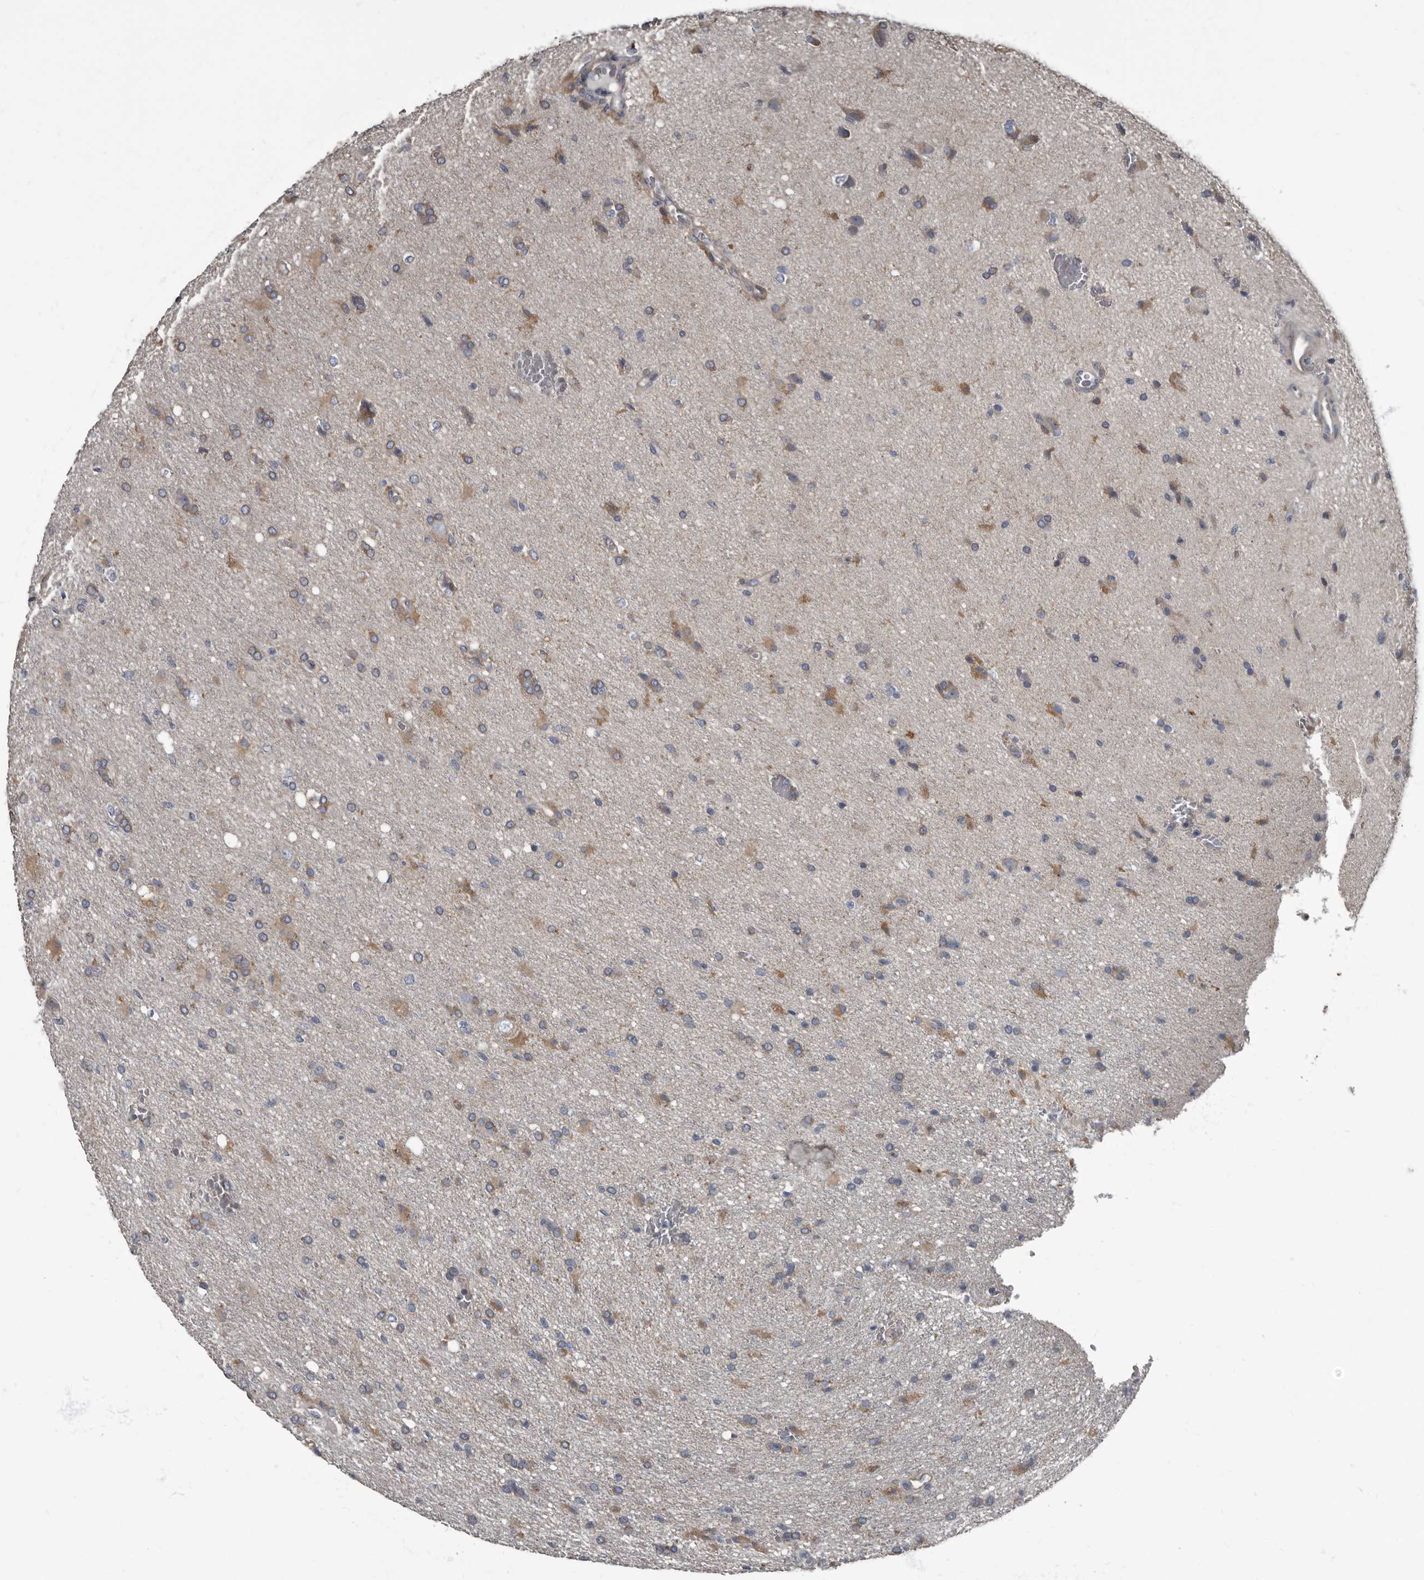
{"staining": {"intensity": "moderate", "quantity": "<25%", "location": "cytoplasmic/membranous"}, "tissue": "glioma", "cell_type": "Tumor cells", "image_type": "cancer", "snomed": [{"axis": "morphology", "description": "Glioma, malignant, High grade"}, {"axis": "topography", "description": "Brain"}], "caption": "IHC (DAB) staining of high-grade glioma (malignant) reveals moderate cytoplasmic/membranous protein expression in about <25% of tumor cells.", "gene": "TPD52L1", "patient": {"sex": "female", "age": 57}}